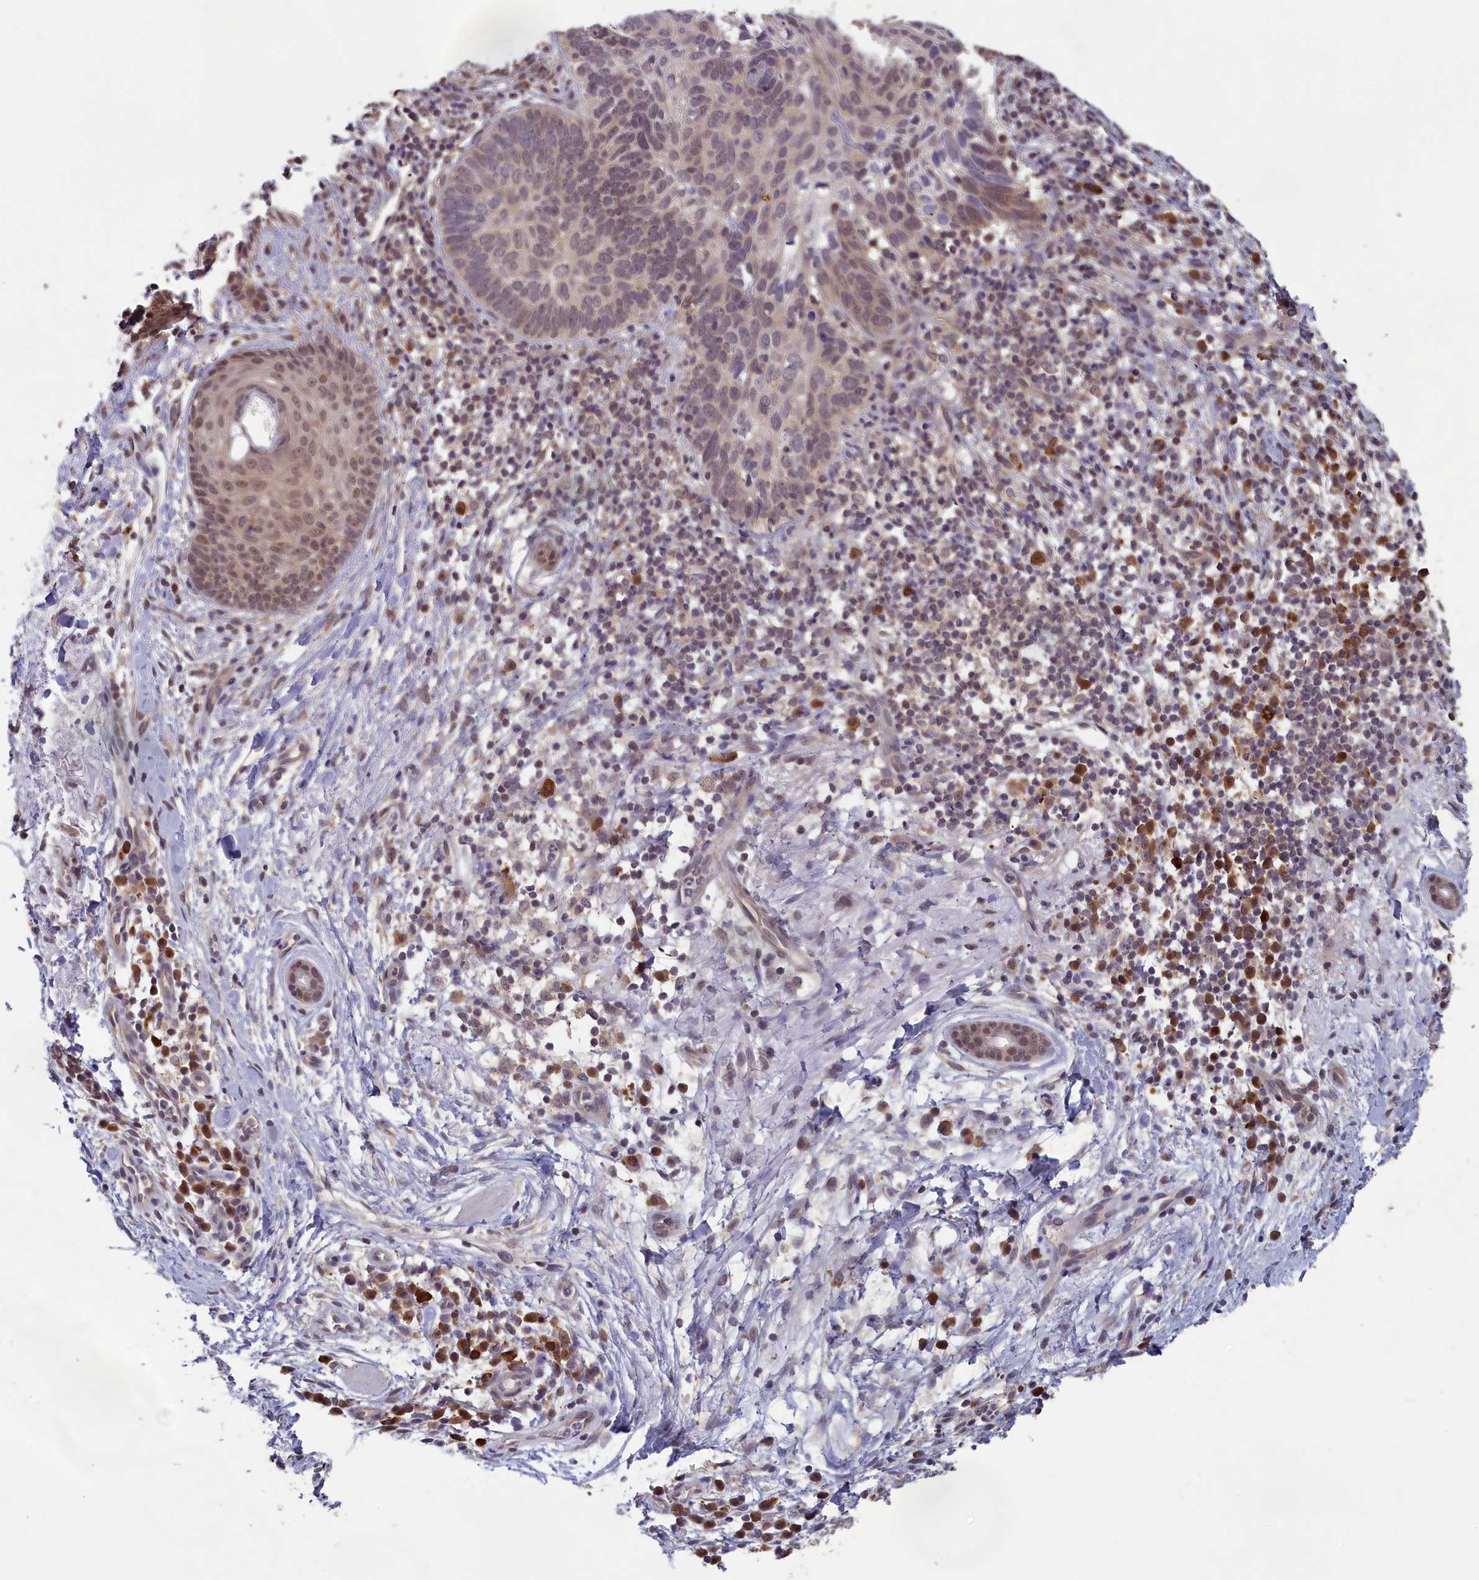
{"staining": {"intensity": "weak", "quantity": "<25%", "location": "cytoplasmic/membranous"}, "tissue": "skin cancer", "cell_type": "Tumor cells", "image_type": "cancer", "snomed": [{"axis": "morphology", "description": "Basal cell carcinoma"}, {"axis": "topography", "description": "Skin"}], "caption": "Immunohistochemical staining of human skin basal cell carcinoma exhibits no significant positivity in tumor cells. (DAB (3,3'-diaminobenzidine) immunohistochemistry with hematoxylin counter stain).", "gene": "MRI1", "patient": {"sex": "male", "age": 85}}